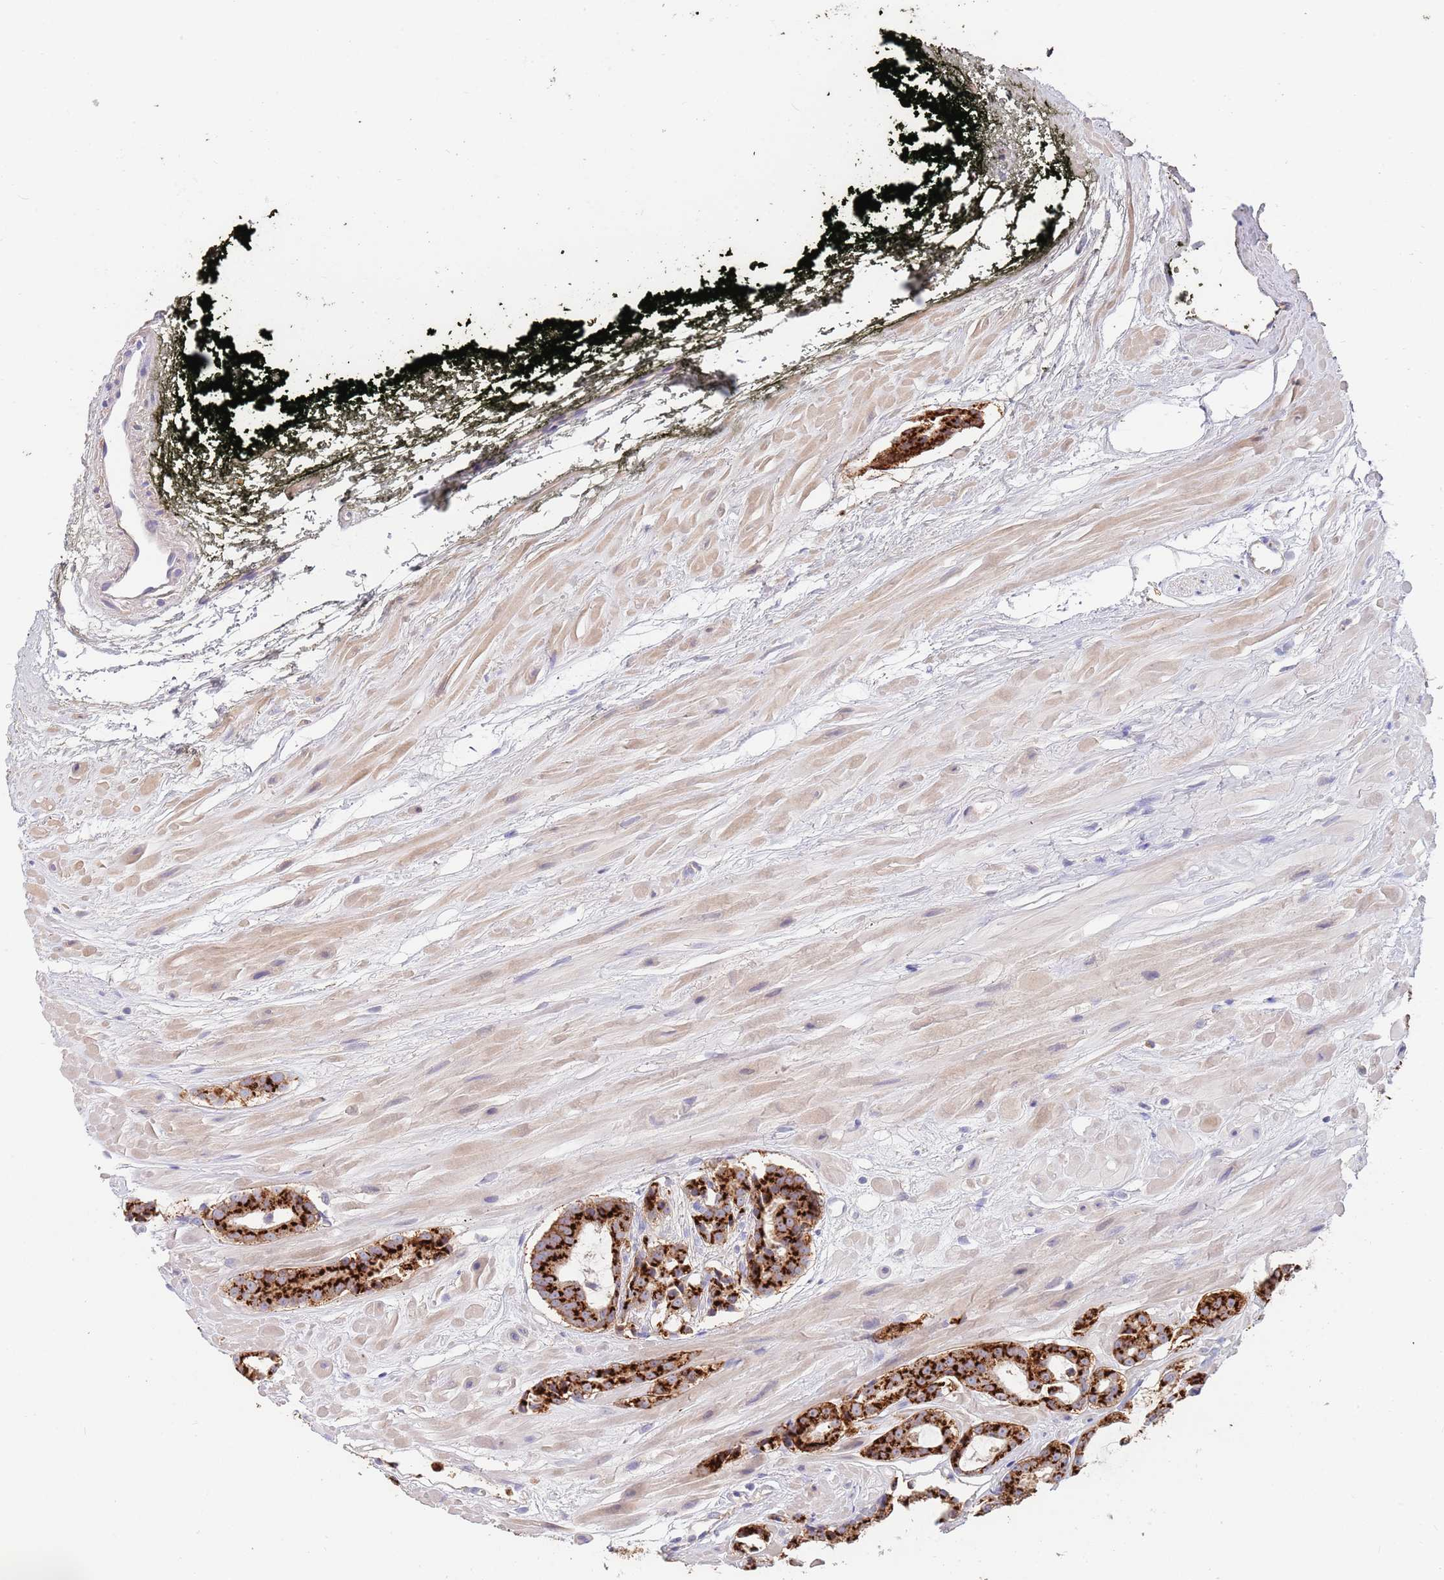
{"staining": {"intensity": "strong", "quantity": ">75%", "location": "cytoplasmic/membranous"}, "tissue": "prostate cancer", "cell_type": "Tumor cells", "image_type": "cancer", "snomed": [{"axis": "morphology", "description": "Adenocarcinoma, High grade"}, {"axis": "topography", "description": "Prostate"}], "caption": "The image reveals immunohistochemical staining of prostate adenocarcinoma (high-grade). There is strong cytoplasmic/membranous expression is appreciated in approximately >75% of tumor cells. (Stains: DAB (3,3'-diaminobenzidine) in brown, nuclei in blue, Microscopy: brightfield microscopy at high magnification).", "gene": "BORCS5", "patient": {"sex": "male", "age": 71}}